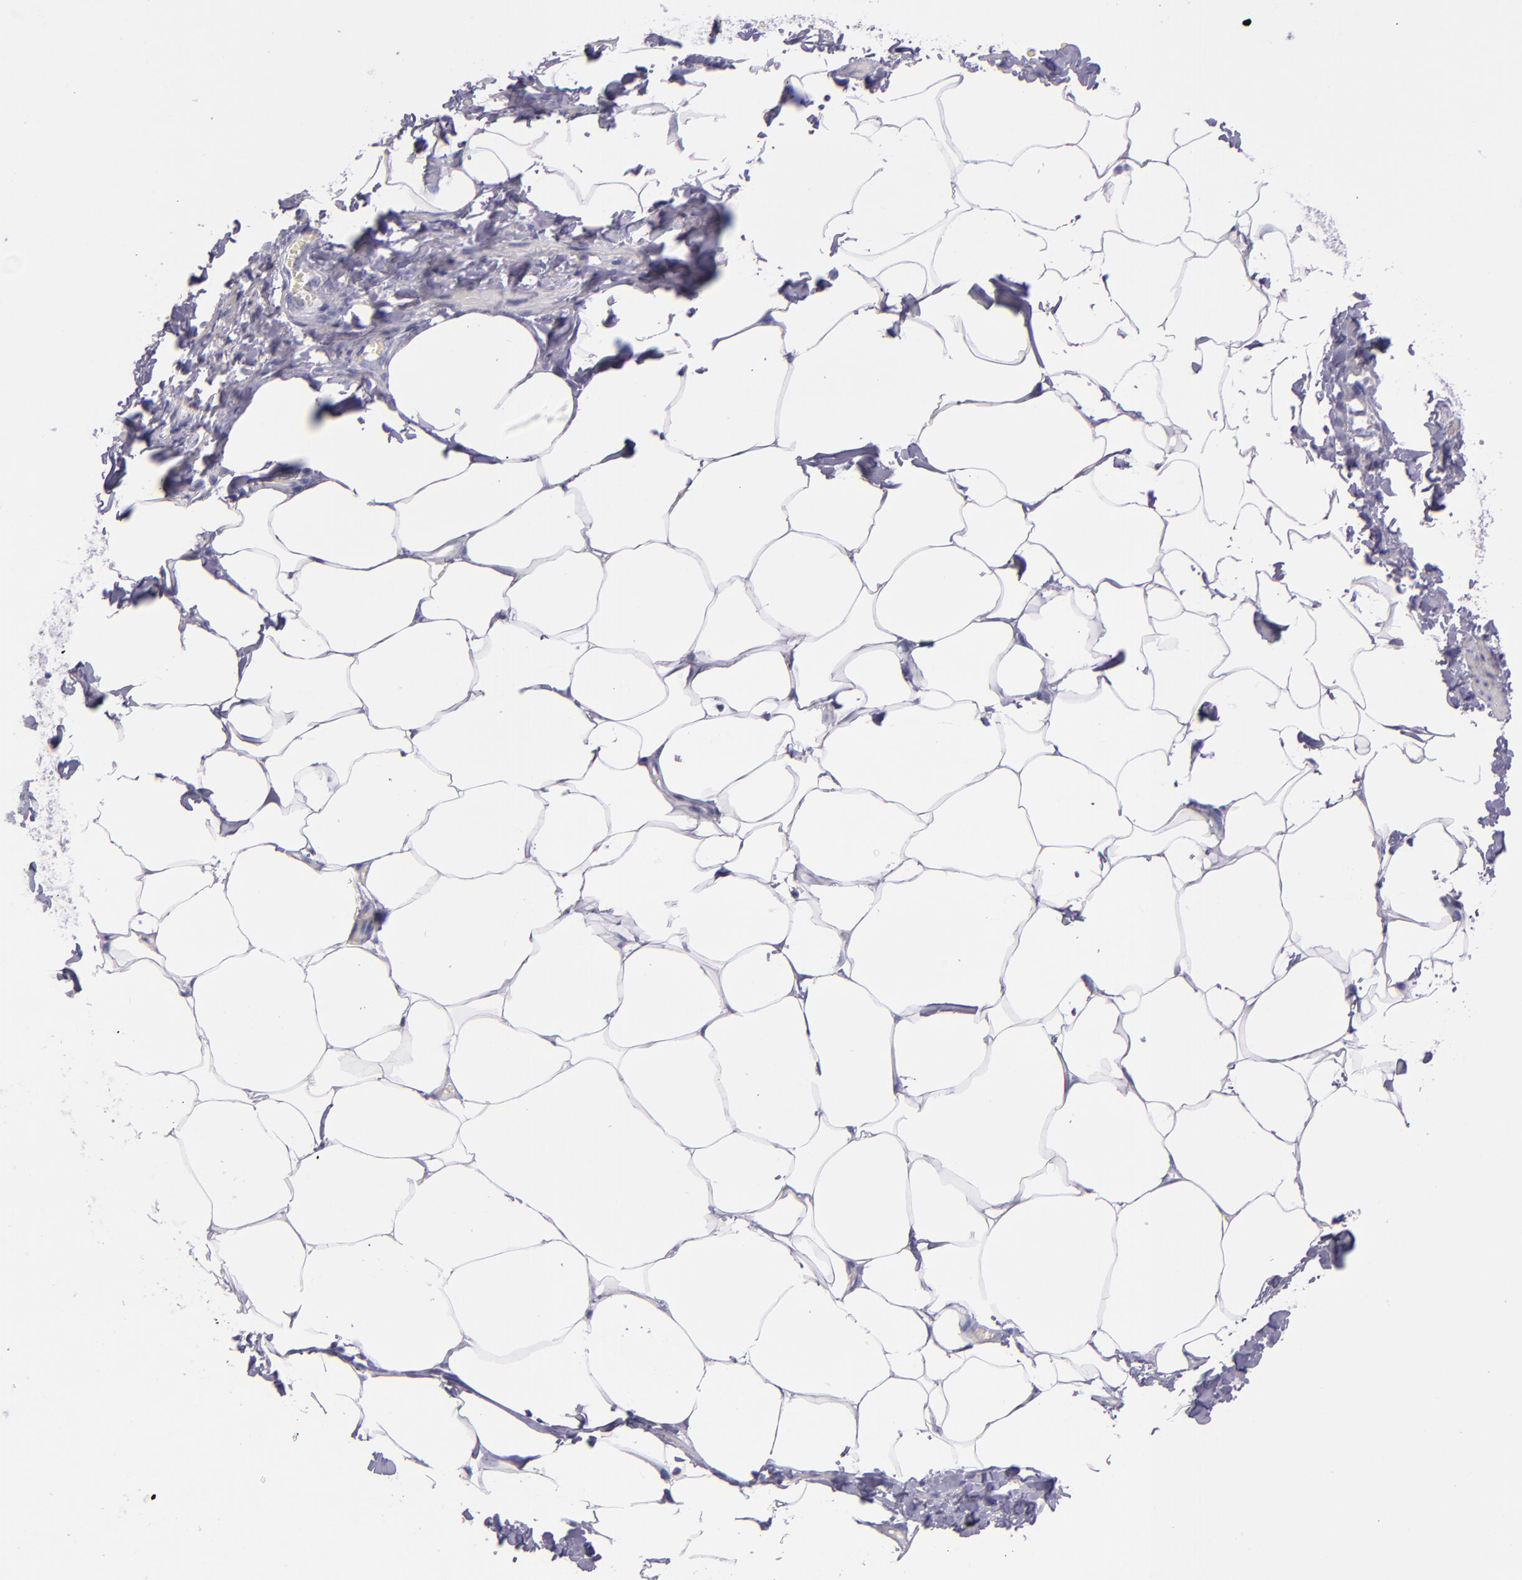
{"staining": {"intensity": "negative", "quantity": "none", "location": "none"}, "tissue": "adipose tissue", "cell_type": "Adipocytes", "image_type": "normal", "snomed": [{"axis": "morphology", "description": "Normal tissue, NOS"}, {"axis": "topography", "description": "Vascular tissue"}], "caption": "The immunohistochemistry (IHC) image has no significant staining in adipocytes of adipose tissue.", "gene": "SFTPB", "patient": {"sex": "male", "age": 41}}